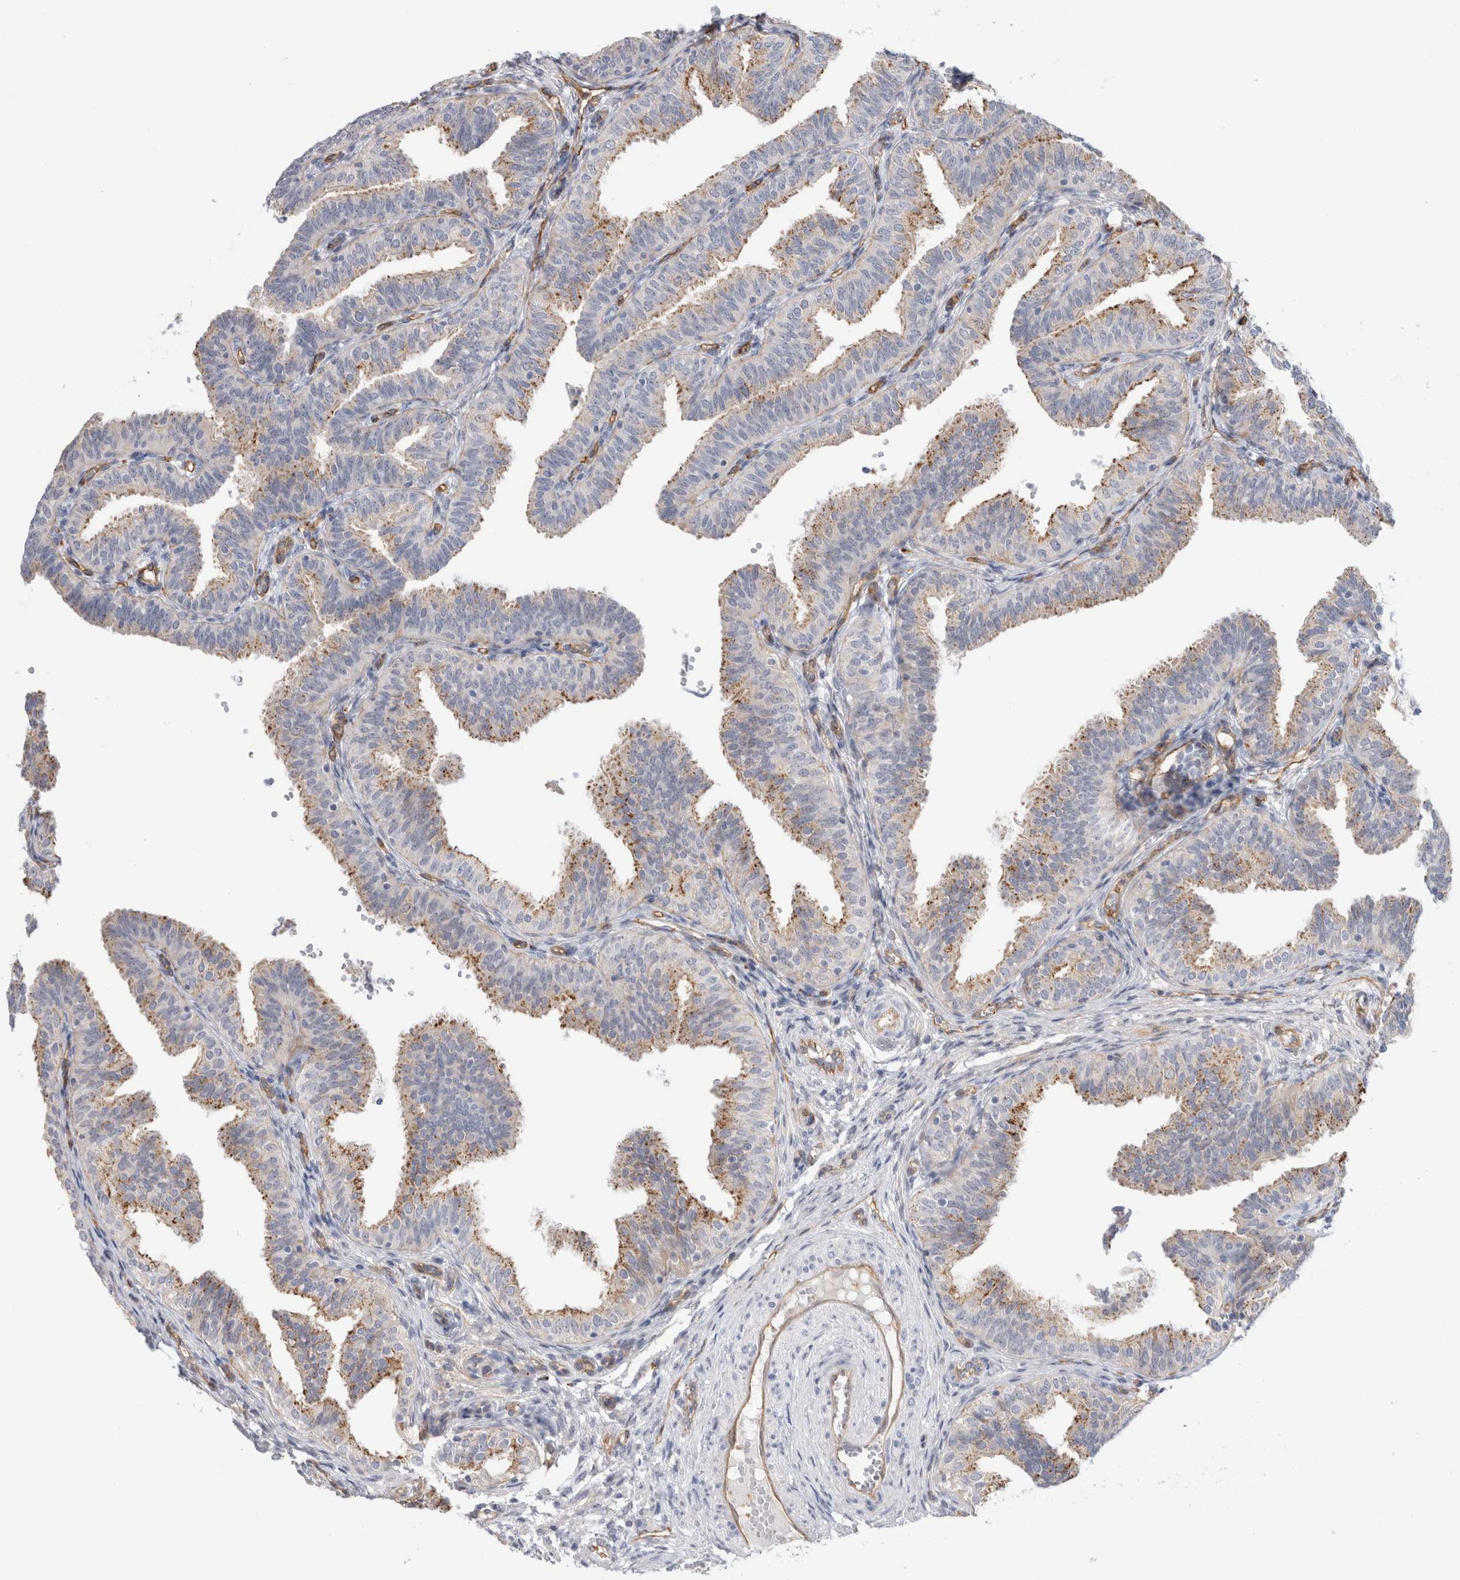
{"staining": {"intensity": "moderate", "quantity": "25%-75%", "location": "cytoplasmic/membranous"}, "tissue": "fallopian tube", "cell_type": "Glandular cells", "image_type": "normal", "snomed": [{"axis": "morphology", "description": "Normal tissue, NOS"}, {"axis": "topography", "description": "Fallopian tube"}], "caption": "The immunohistochemical stain shows moderate cytoplasmic/membranous expression in glandular cells of normal fallopian tube.", "gene": "ANKMY1", "patient": {"sex": "female", "age": 35}}